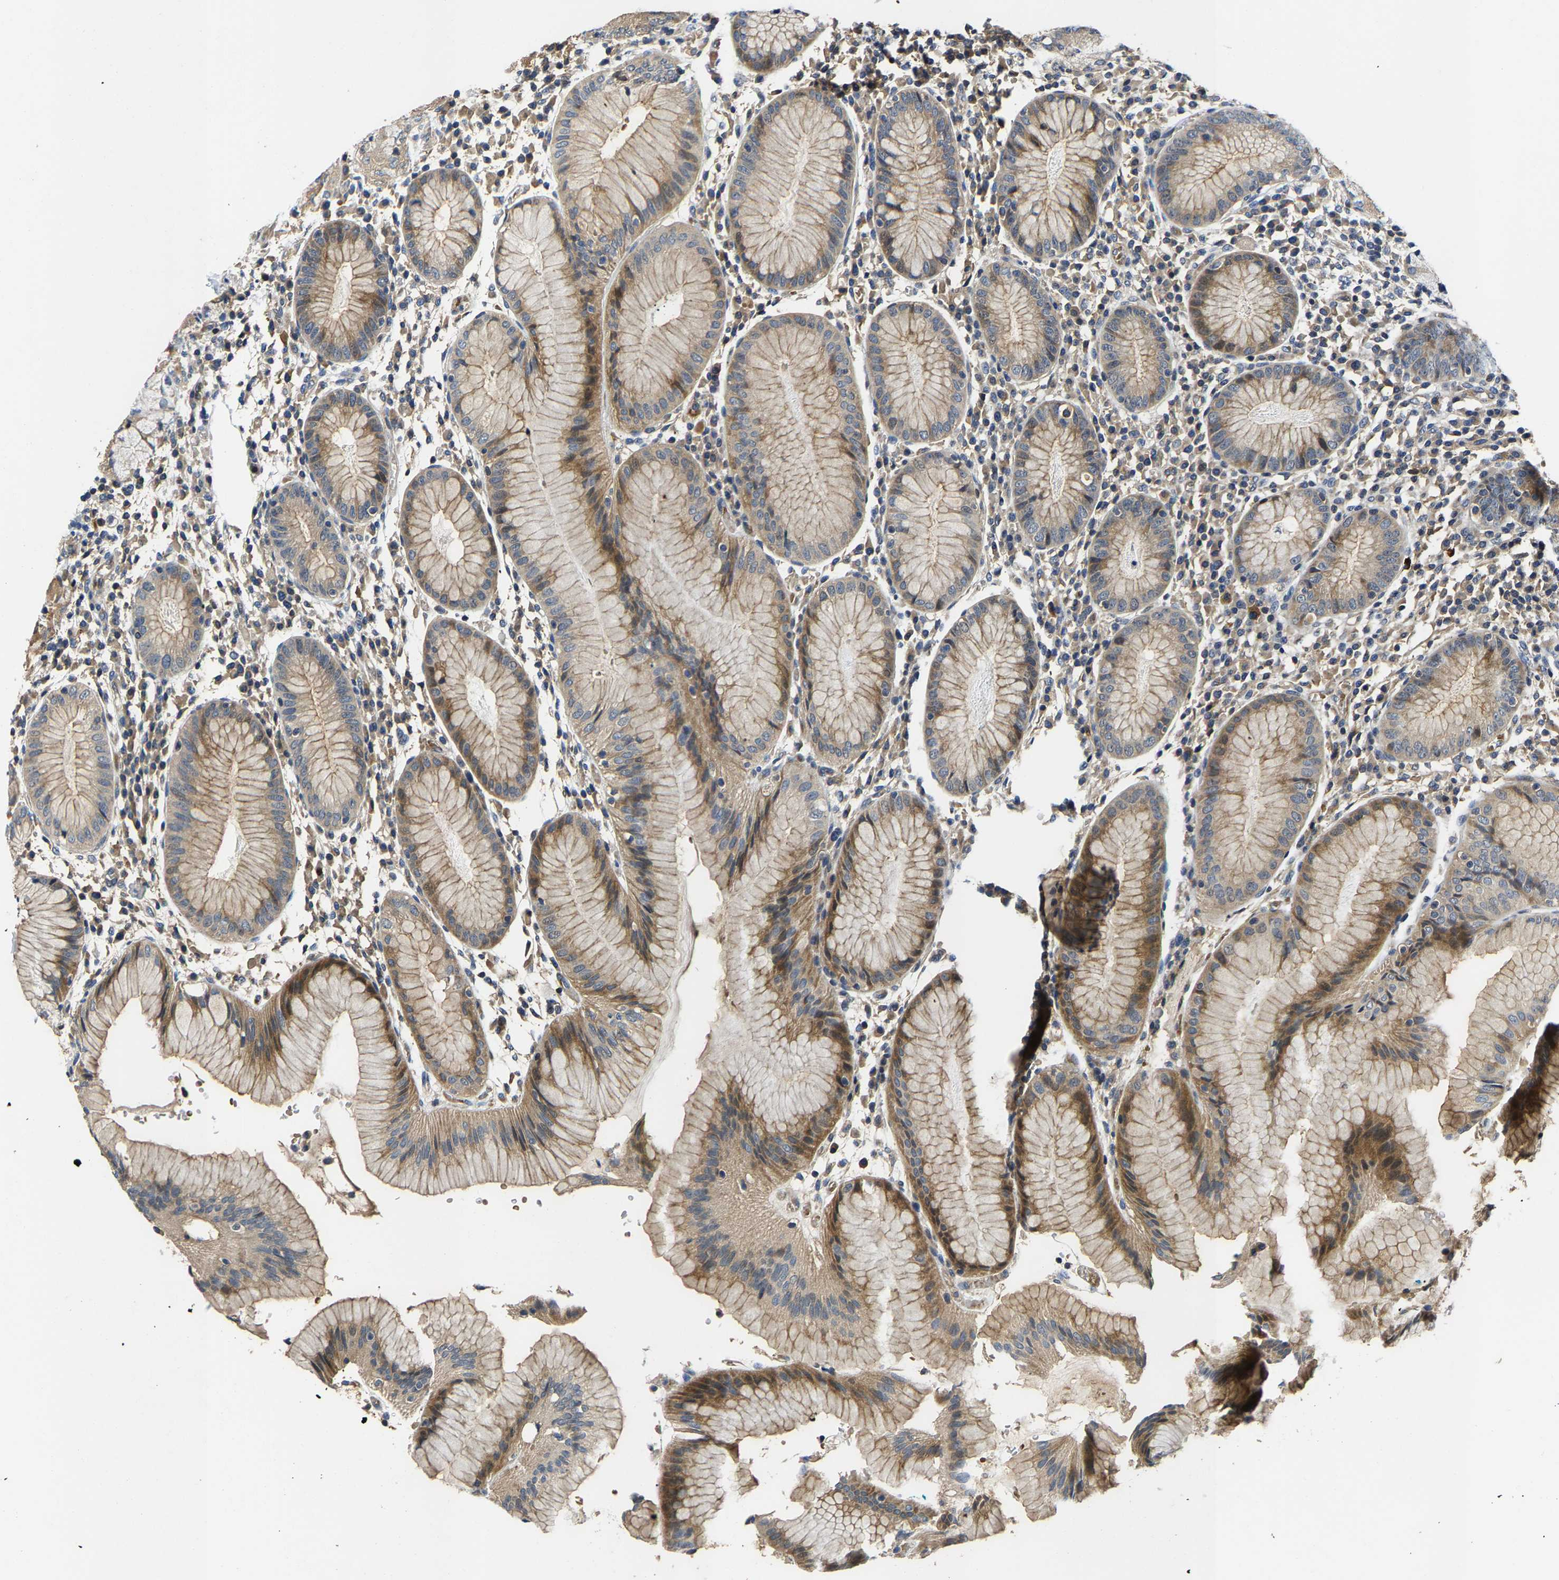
{"staining": {"intensity": "moderate", "quantity": ">75%", "location": "cytoplasmic/membranous"}, "tissue": "stomach", "cell_type": "Glandular cells", "image_type": "normal", "snomed": [{"axis": "morphology", "description": "Normal tissue, NOS"}, {"axis": "topography", "description": "Stomach"}, {"axis": "topography", "description": "Stomach, lower"}], "caption": "IHC histopathology image of normal stomach: human stomach stained using immunohistochemistry displays medium levels of moderate protein expression localized specifically in the cytoplasmic/membranous of glandular cells, appearing as a cytoplasmic/membranous brown color.", "gene": "AGBL3", "patient": {"sex": "female", "age": 75}}